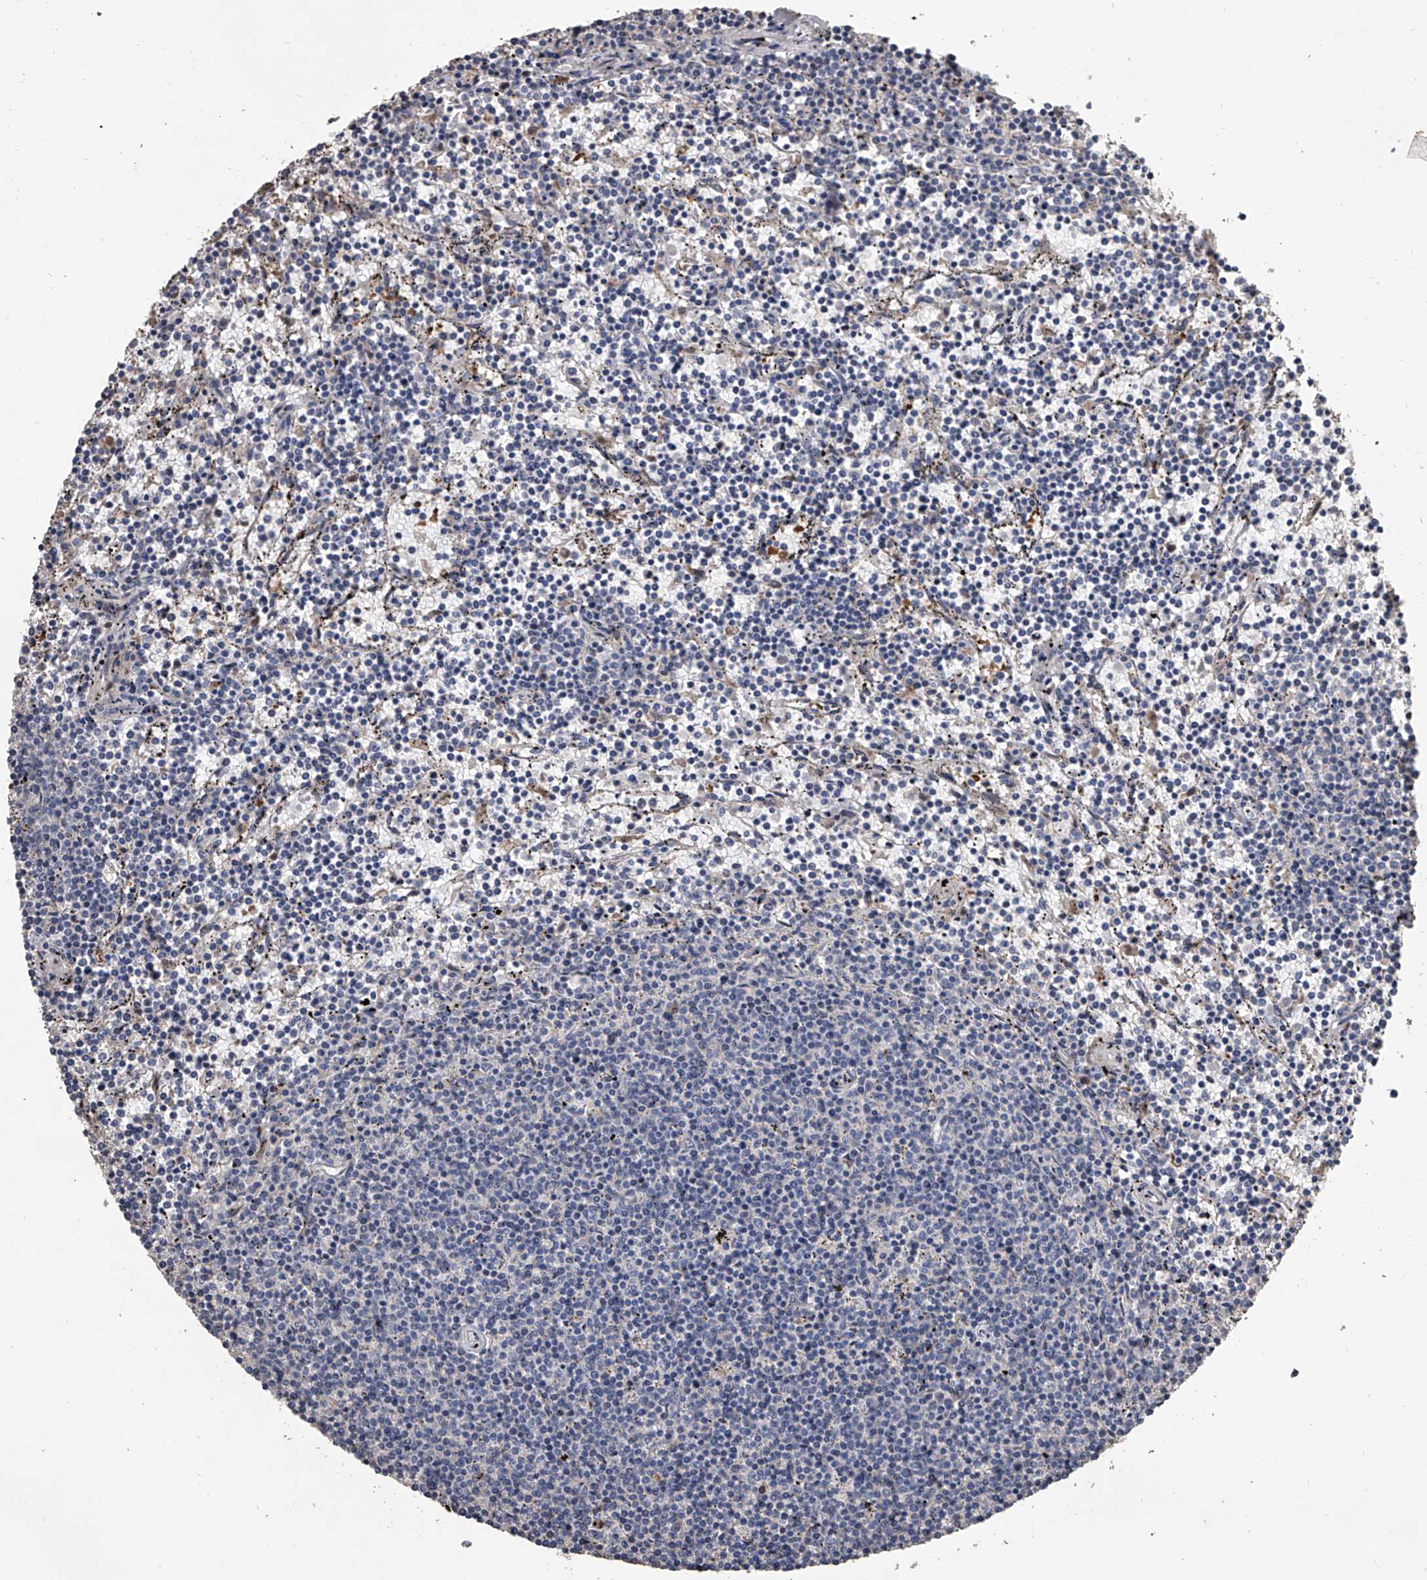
{"staining": {"intensity": "negative", "quantity": "none", "location": "none"}, "tissue": "lymphoma", "cell_type": "Tumor cells", "image_type": "cancer", "snomed": [{"axis": "morphology", "description": "Malignant lymphoma, non-Hodgkin's type, Low grade"}, {"axis": "topography", "description": "Spleen"}], "caption": "DAB immunohistochemical staining of human lymphoma reveals no significant expression in tumor cells.", "gene": "DOCK9", "patient": {"sex": "female", "age": 50}}